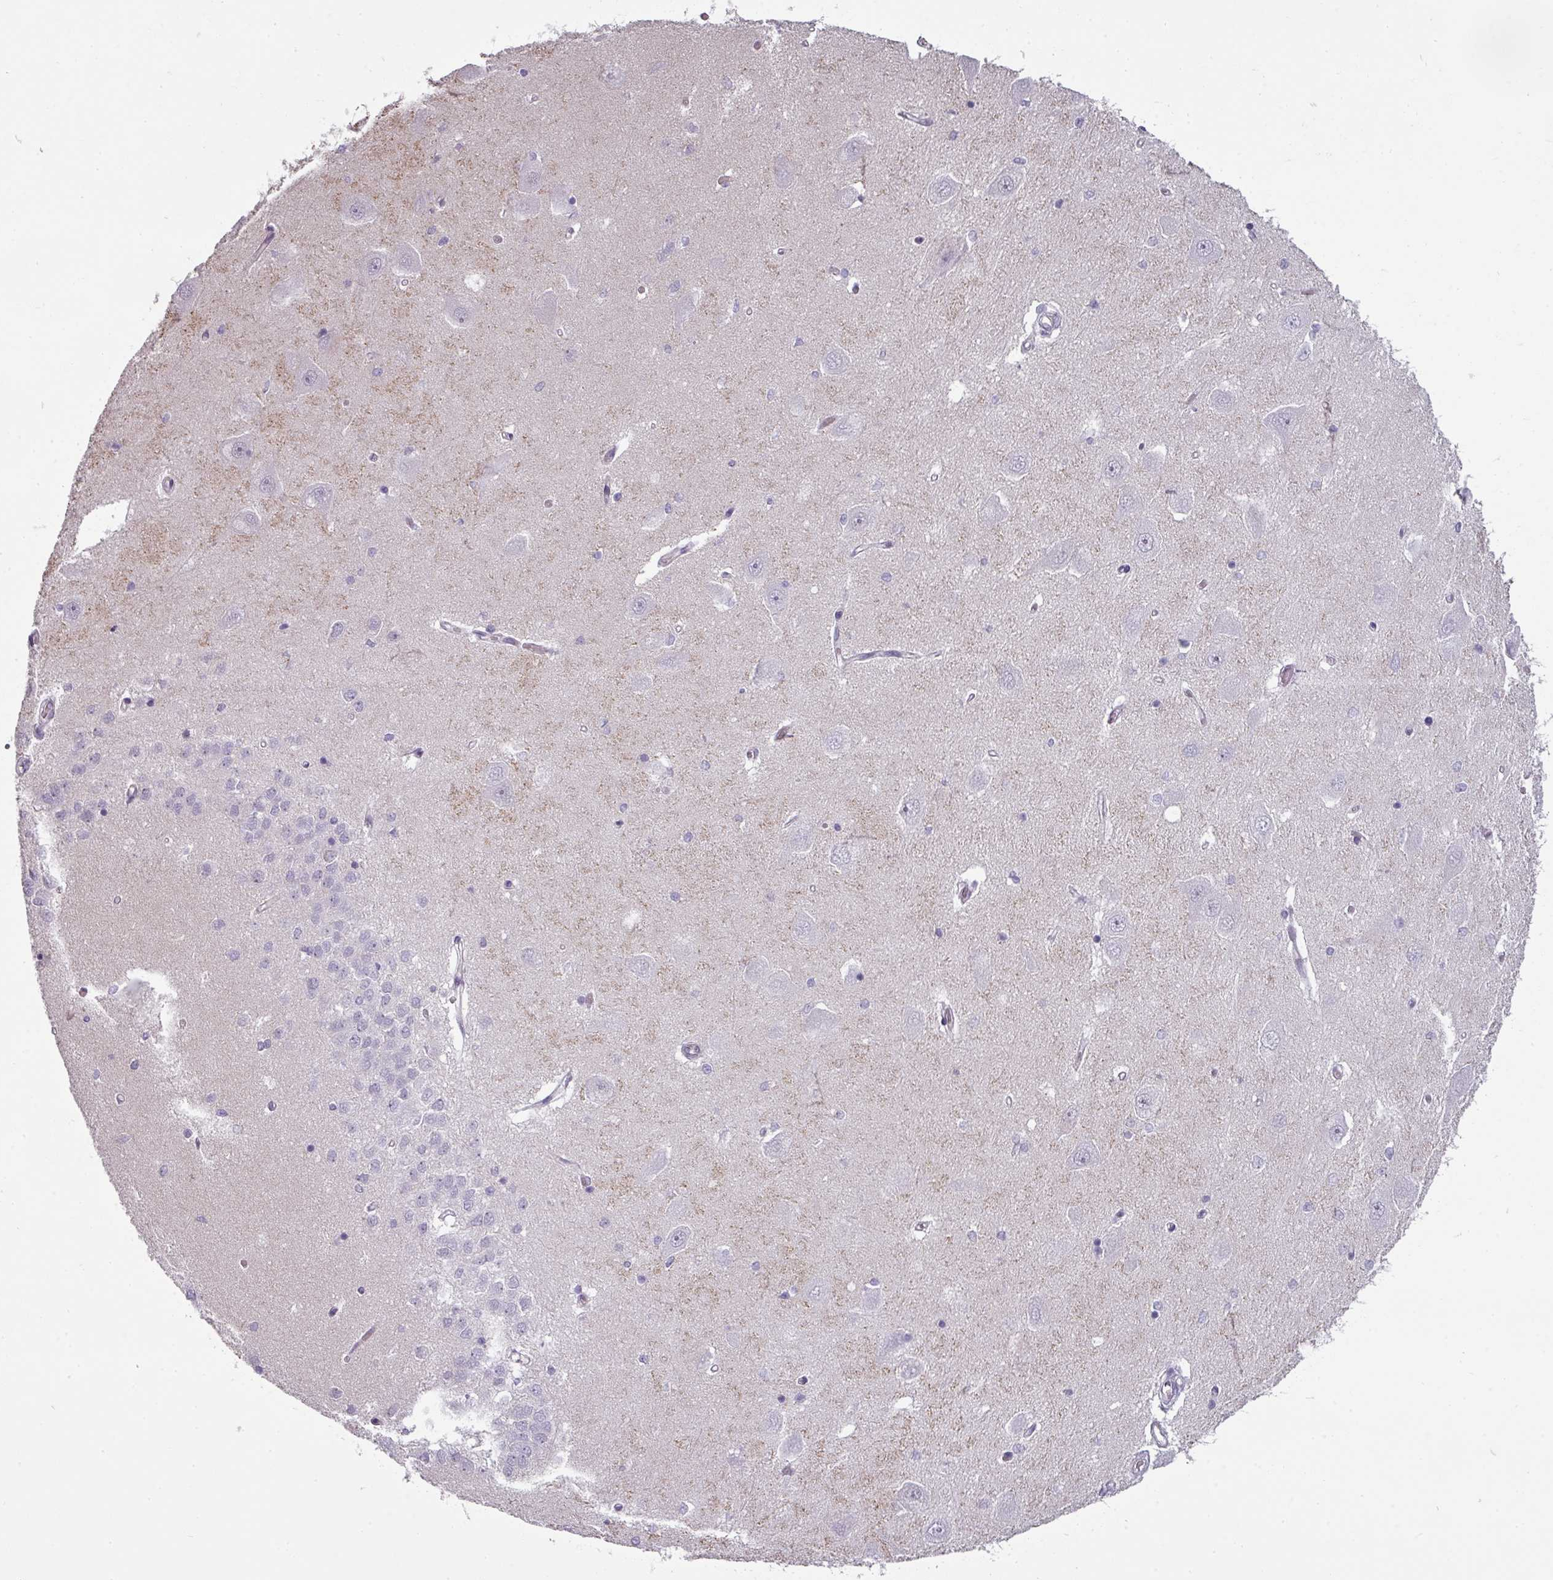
{"staining": {"intensity": "negative", "quantity": "none", "location": "none"}, "tissue": "hippocampus", "cell_type": "Glial cells", "image_type": "normal", "snomed": [{"axis": "morphology", "description": "Normal tissue, NOS"}, {"axis": "topography", "description": "Hippocampus"}], "caption": "Immunohistochemistry histopathology image of normal hippocampus stained for a protein (brown), which shows no positivity in glial cells.", "gene": "CHRDL1", "patient": {"sex": "male", "age": 45}}